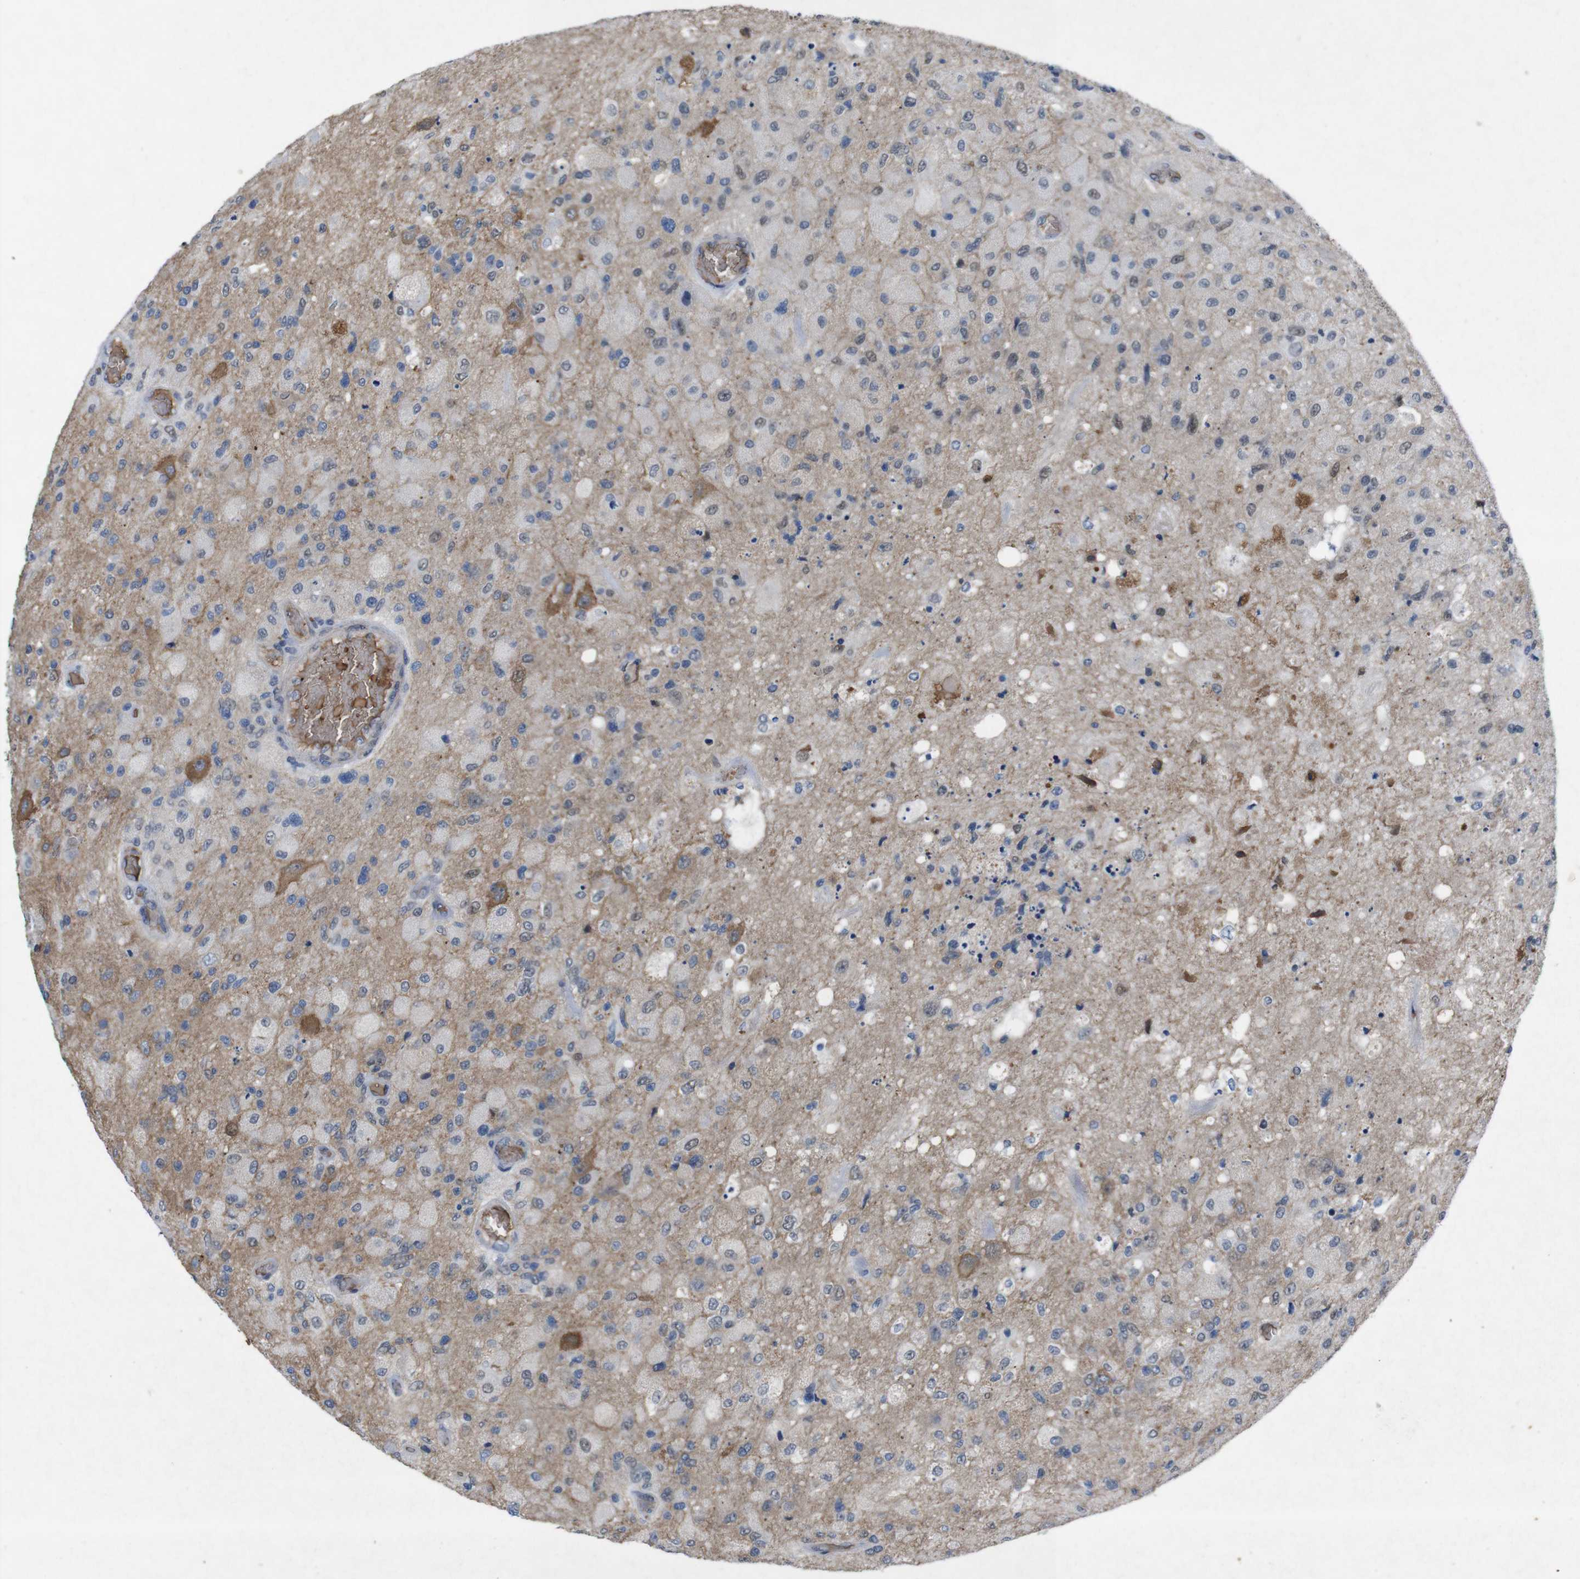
{"staining": {"intensity": "negative", "quantity": "none", "location": "none"}, "tissue": "glioma", "cell_type": "Tumor cells", "image_type": "cancer", "snomed": [{"axis": "morphology", "description": "Normal tissue, NOS"}, {"axis": "morphology", "description": "Glioma, malignant, High grade"}, {"axis": "topography", "description": "Cerebral cortex"}], "caption": "Protein analysis of glioma exhibits no significant staining in tumor cells. (Brightfield microscopy of DAB immunohistochemistry at high magnification).", "gene": "SPTB", "patient": {"sex": "male", "age": 77}}